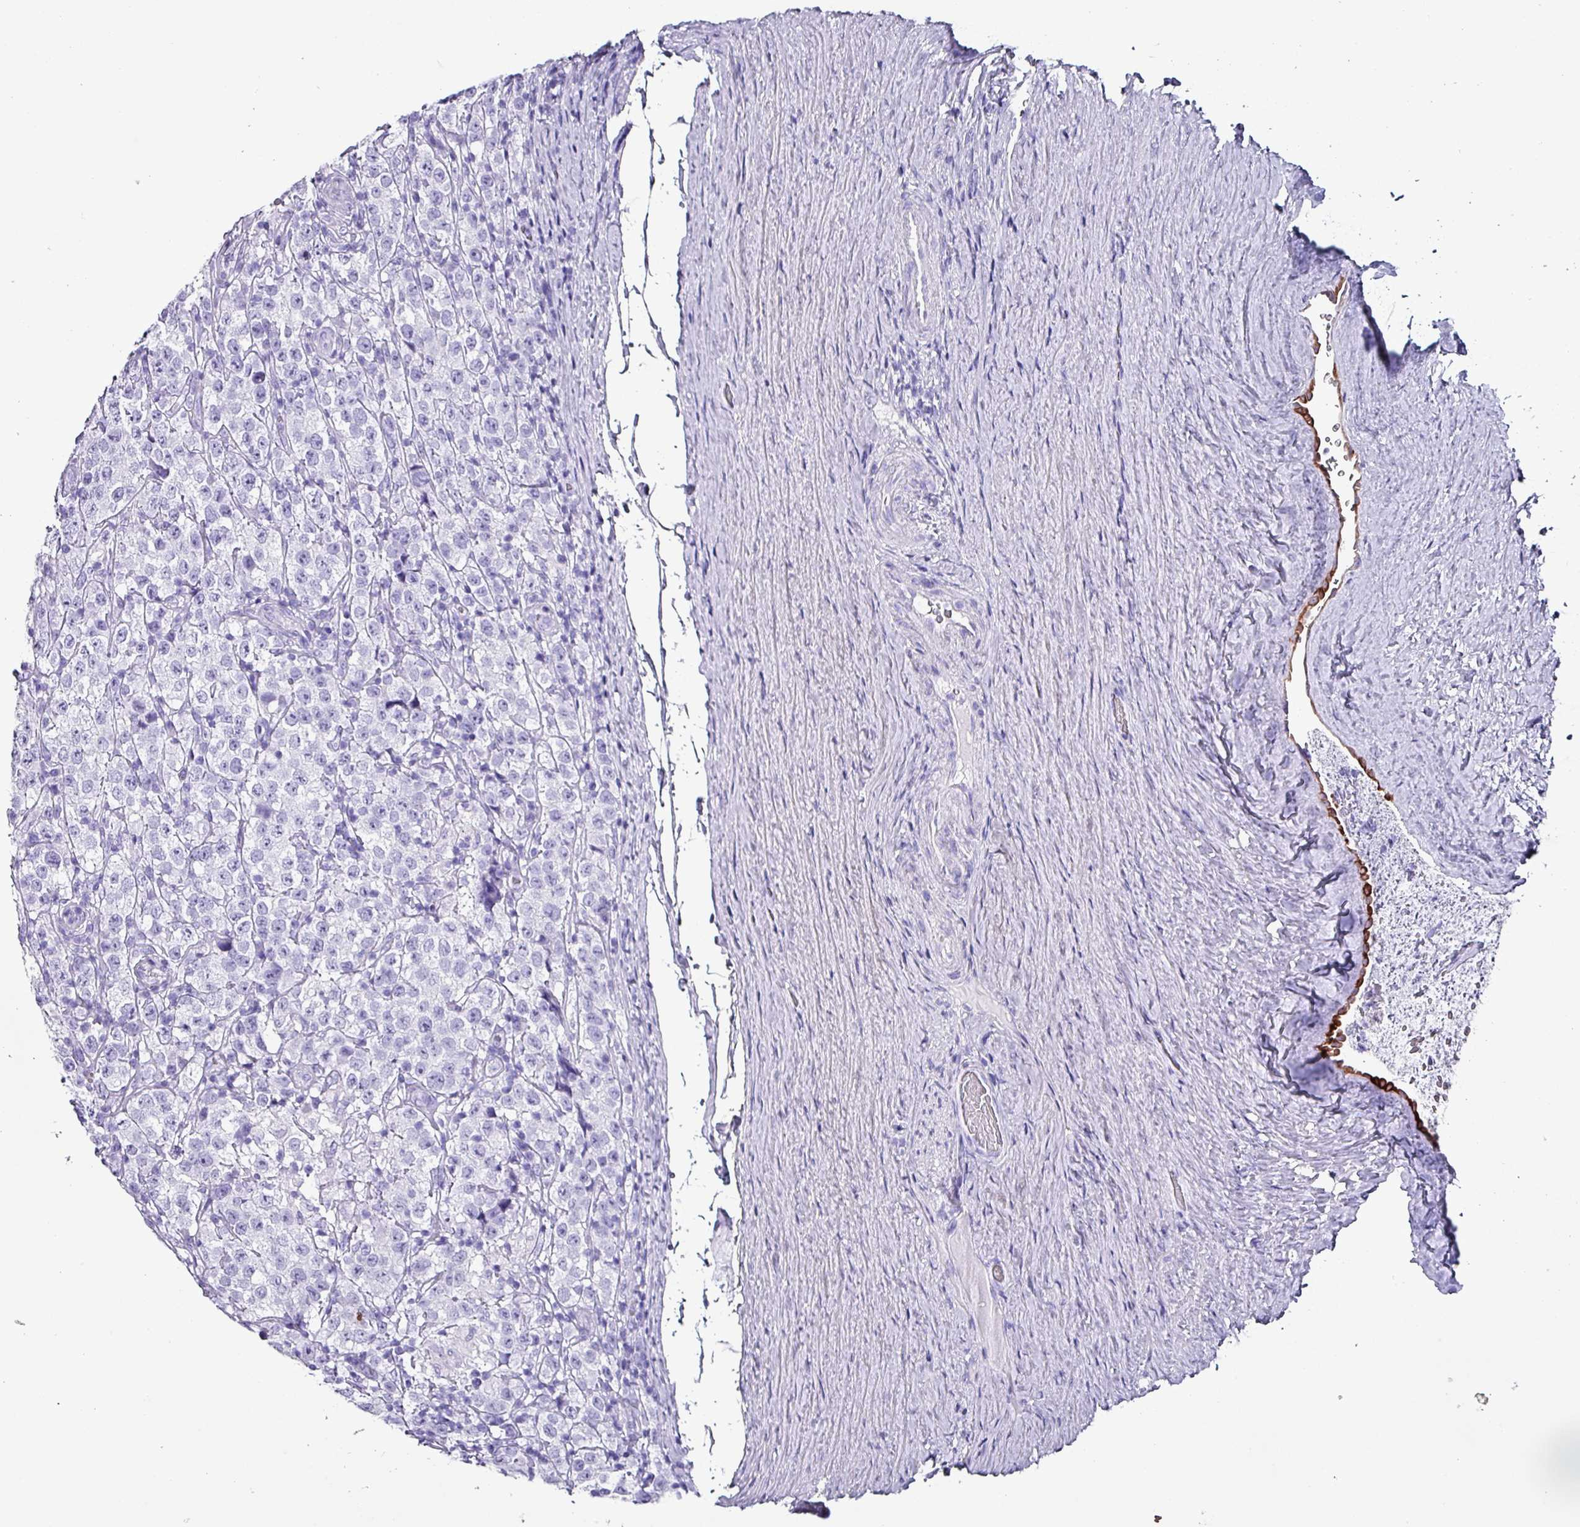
{"staining": {"intensity": "negative", "quantity": "none", "location": "none"}, "tissue": "testis cancer", "cell_type": "Tumor cells", "image_type": "cancer", "snomed": [{"axis": "morphology", "description": "Seminoma, NOS"}, {"axis": "morphology", "description": "Carcinoma, Embryonal, NOS"}, {"axis": "topography", "description": "Testis"}], "caption": "Human testis cancer (seminoma) stained for a protein using immunohistochemistry (IHC) shows no expression in tumor cells.", "gene": "KRT6C", "patient": {"sex": "male", "age": 41}}